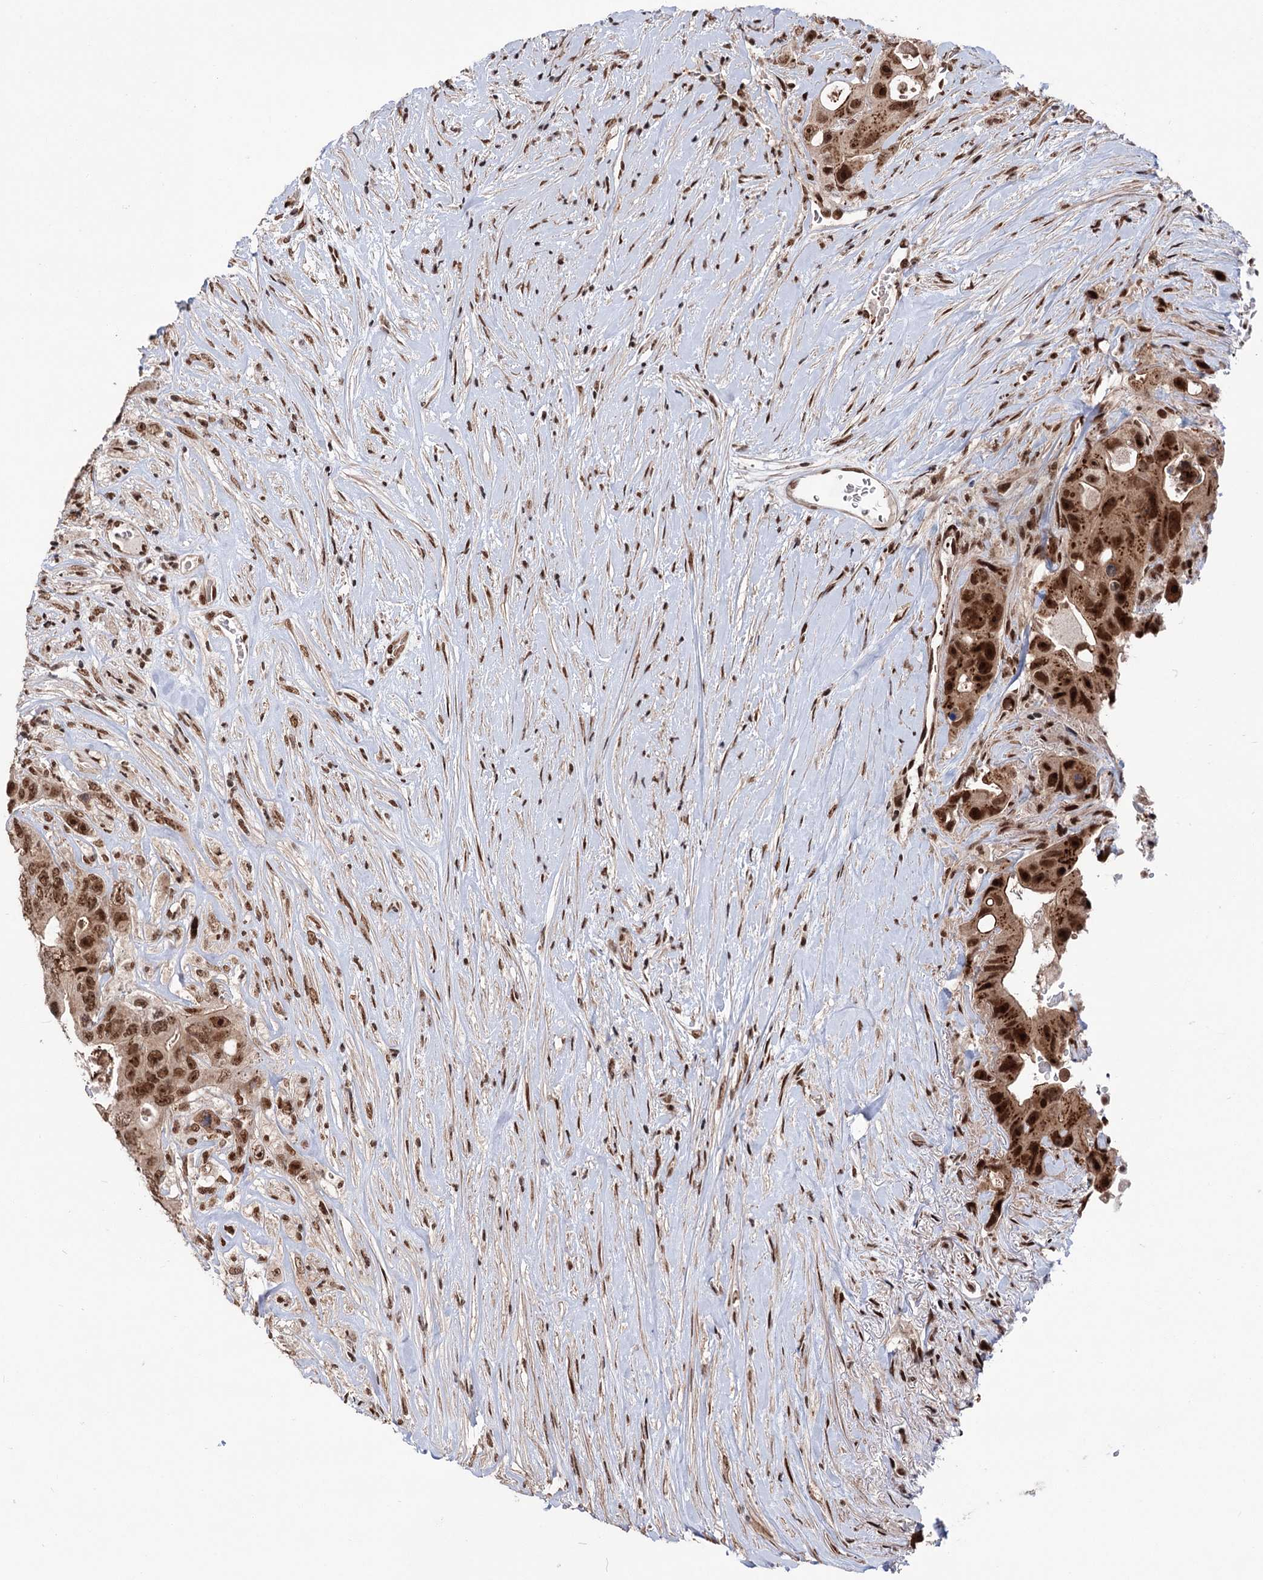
{"staining": {"intensity": "strong", "quantity": ">75%", "location": "cytoplasmic/membranous,nuclear"}, "tissue": "colorectal cancer", "cell_type": "Tumor cells", "image_type": "cancer", "snomed": [{"axis": "morphology", "description": "Adenocarcinoma, NOS"}, {"axis": "topography", "description": "Colon"}], "caption": "High-magnification brightfield microscopy of colorectal adenocarcinoma stained with DAB (brown) and counterstained with hematoxylin (blue). tumor cells exhibit strong cytoplasmic/membranous and nuclear staining is appreciated in about>75% of cells.", "gene": "MAML1", "patient": {"sex": "female", "age": 46}}